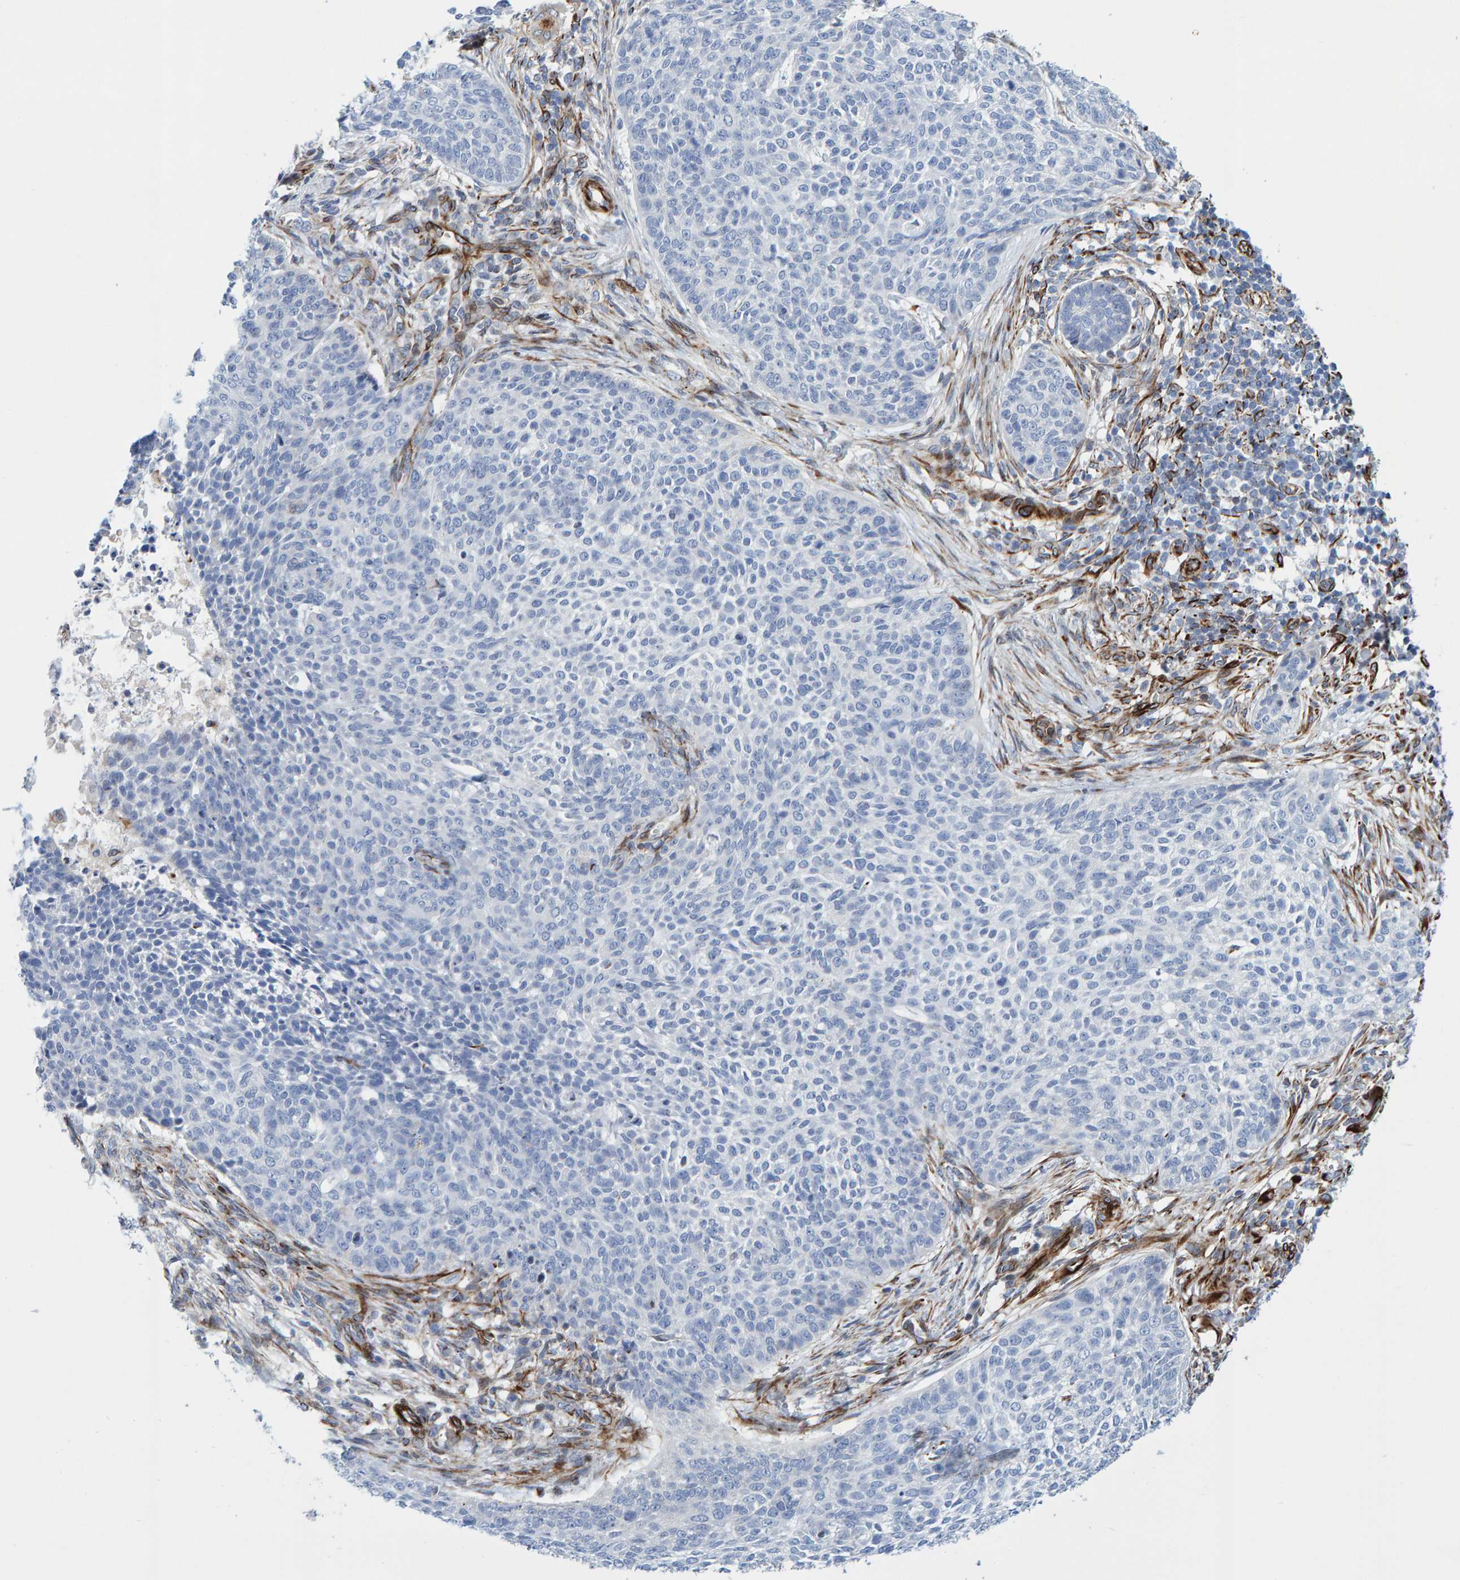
{"staining": {"intensity": "negative", "quantity": "none", "location": "none"}, "tissue": "skin cancer", "cell_type": "Tumor cells", "image_type": "cancer", "snomed": [{"axis": "morphology", "description": "Basal cell carcinoma"}, {"axis": "topography", "description": "Skin"}], "caption": "IHC image of human skin cancer stained for a protein (brown), which displays no expression in tumor cells. The staining is performed using DAB (3,3'-diaminobenzidine) brown chromogen with nuclei counter-stained in using hematoxylin.", "gene": "POLG2", "patient": {"sex": "female", "age": 64}}